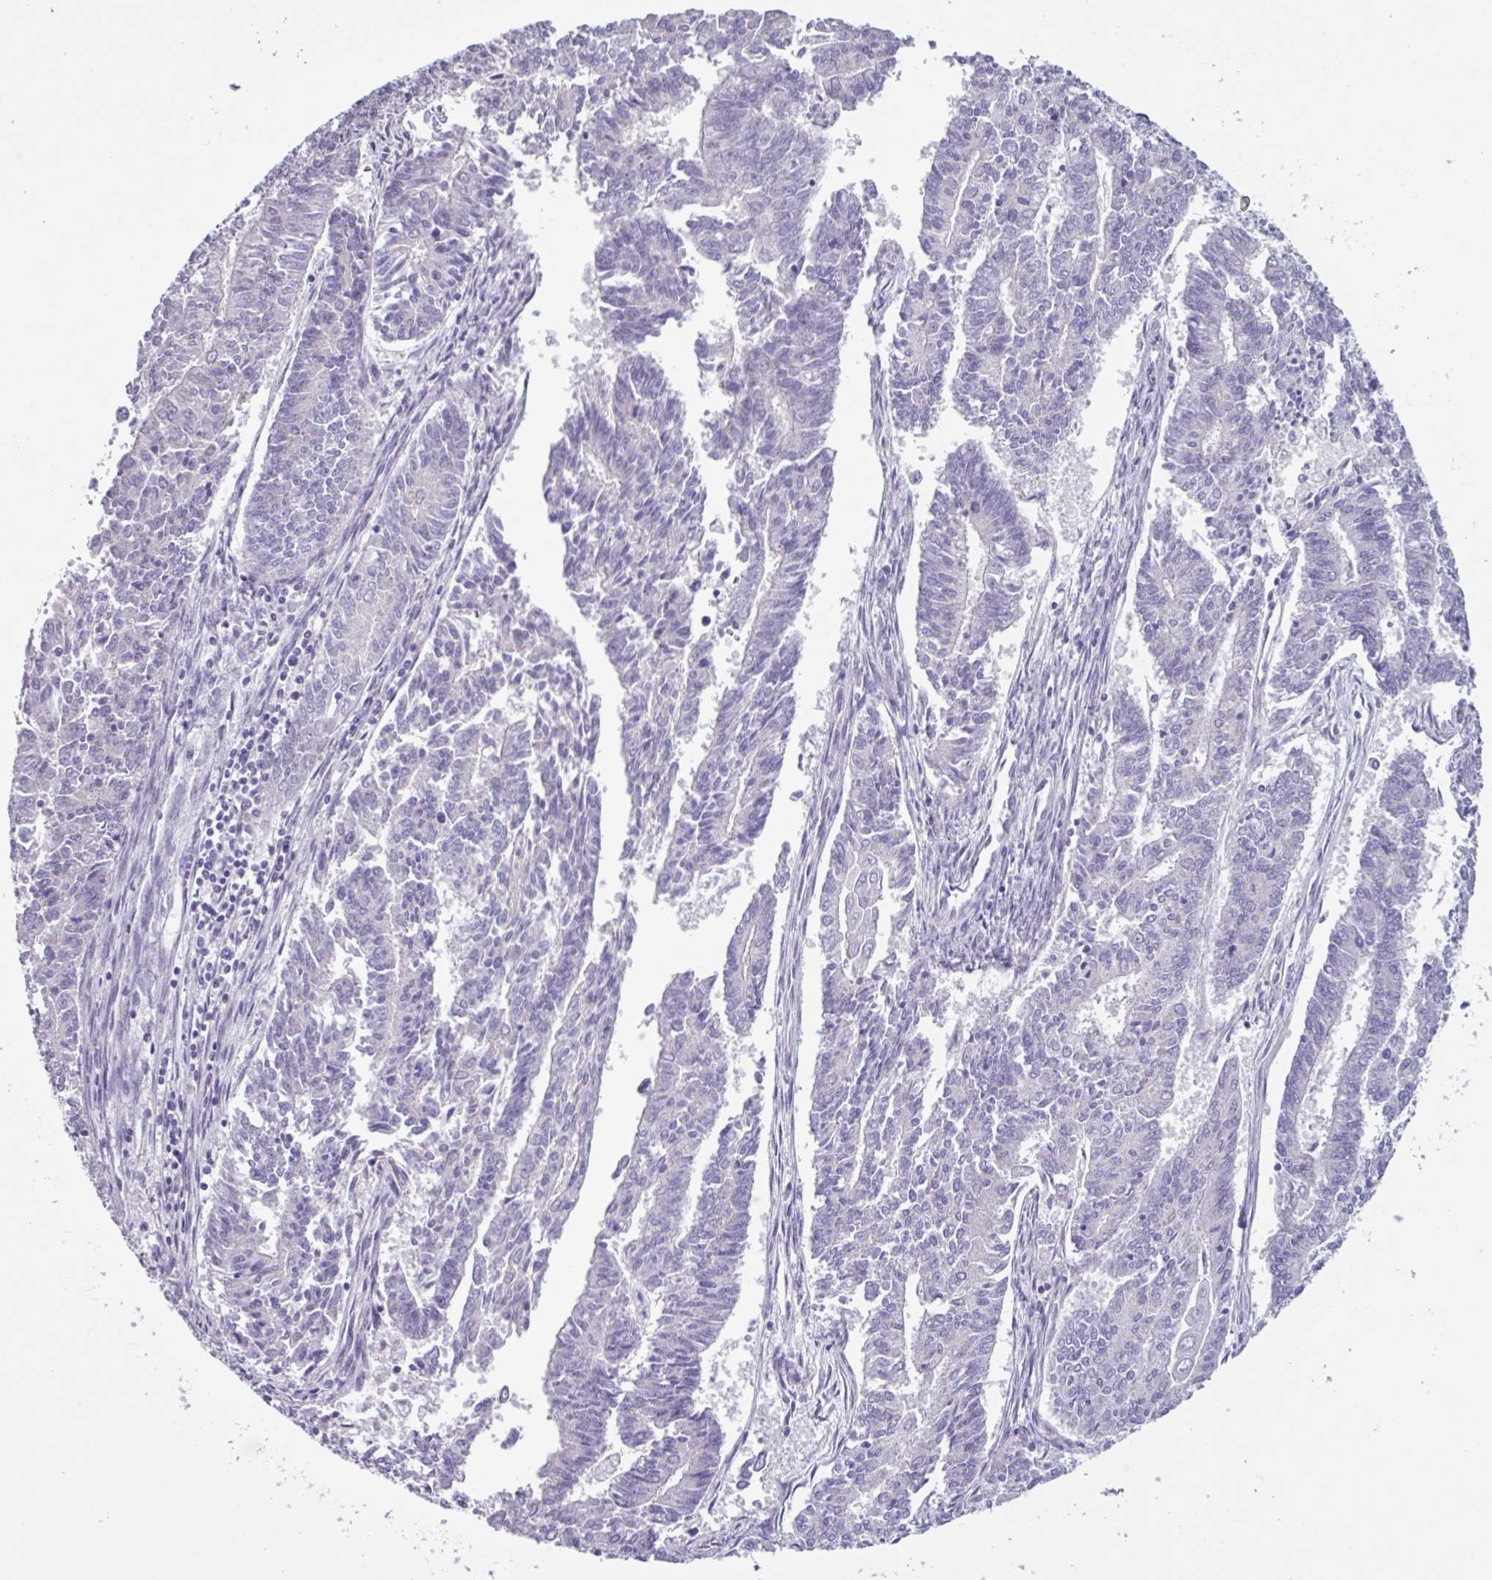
{"staining": {"intensity": "negative", "quantity": "none", "location": "none"}, "tissue": "endometrial cancer", "cell_type": "Tumor cells", "image_type": "cancer", "snomed": [{"axis": "morphology", "description": "Adenocarcinoma, NOS"}, {"axis": "topography", "description": "Endometrium"}], "caption": "DAB immunohistochemical staining of human endometrial cancer (adenocarcinoma) shows no significant expression in tumor cells. The staining is performed using DAB (3,3'-diaminobenzidine) brown chromogen with nuclei counter-stained in using hematoxylin.", "gene": "ADGRE1", "patient": {"sex": "female", "age": 59}}